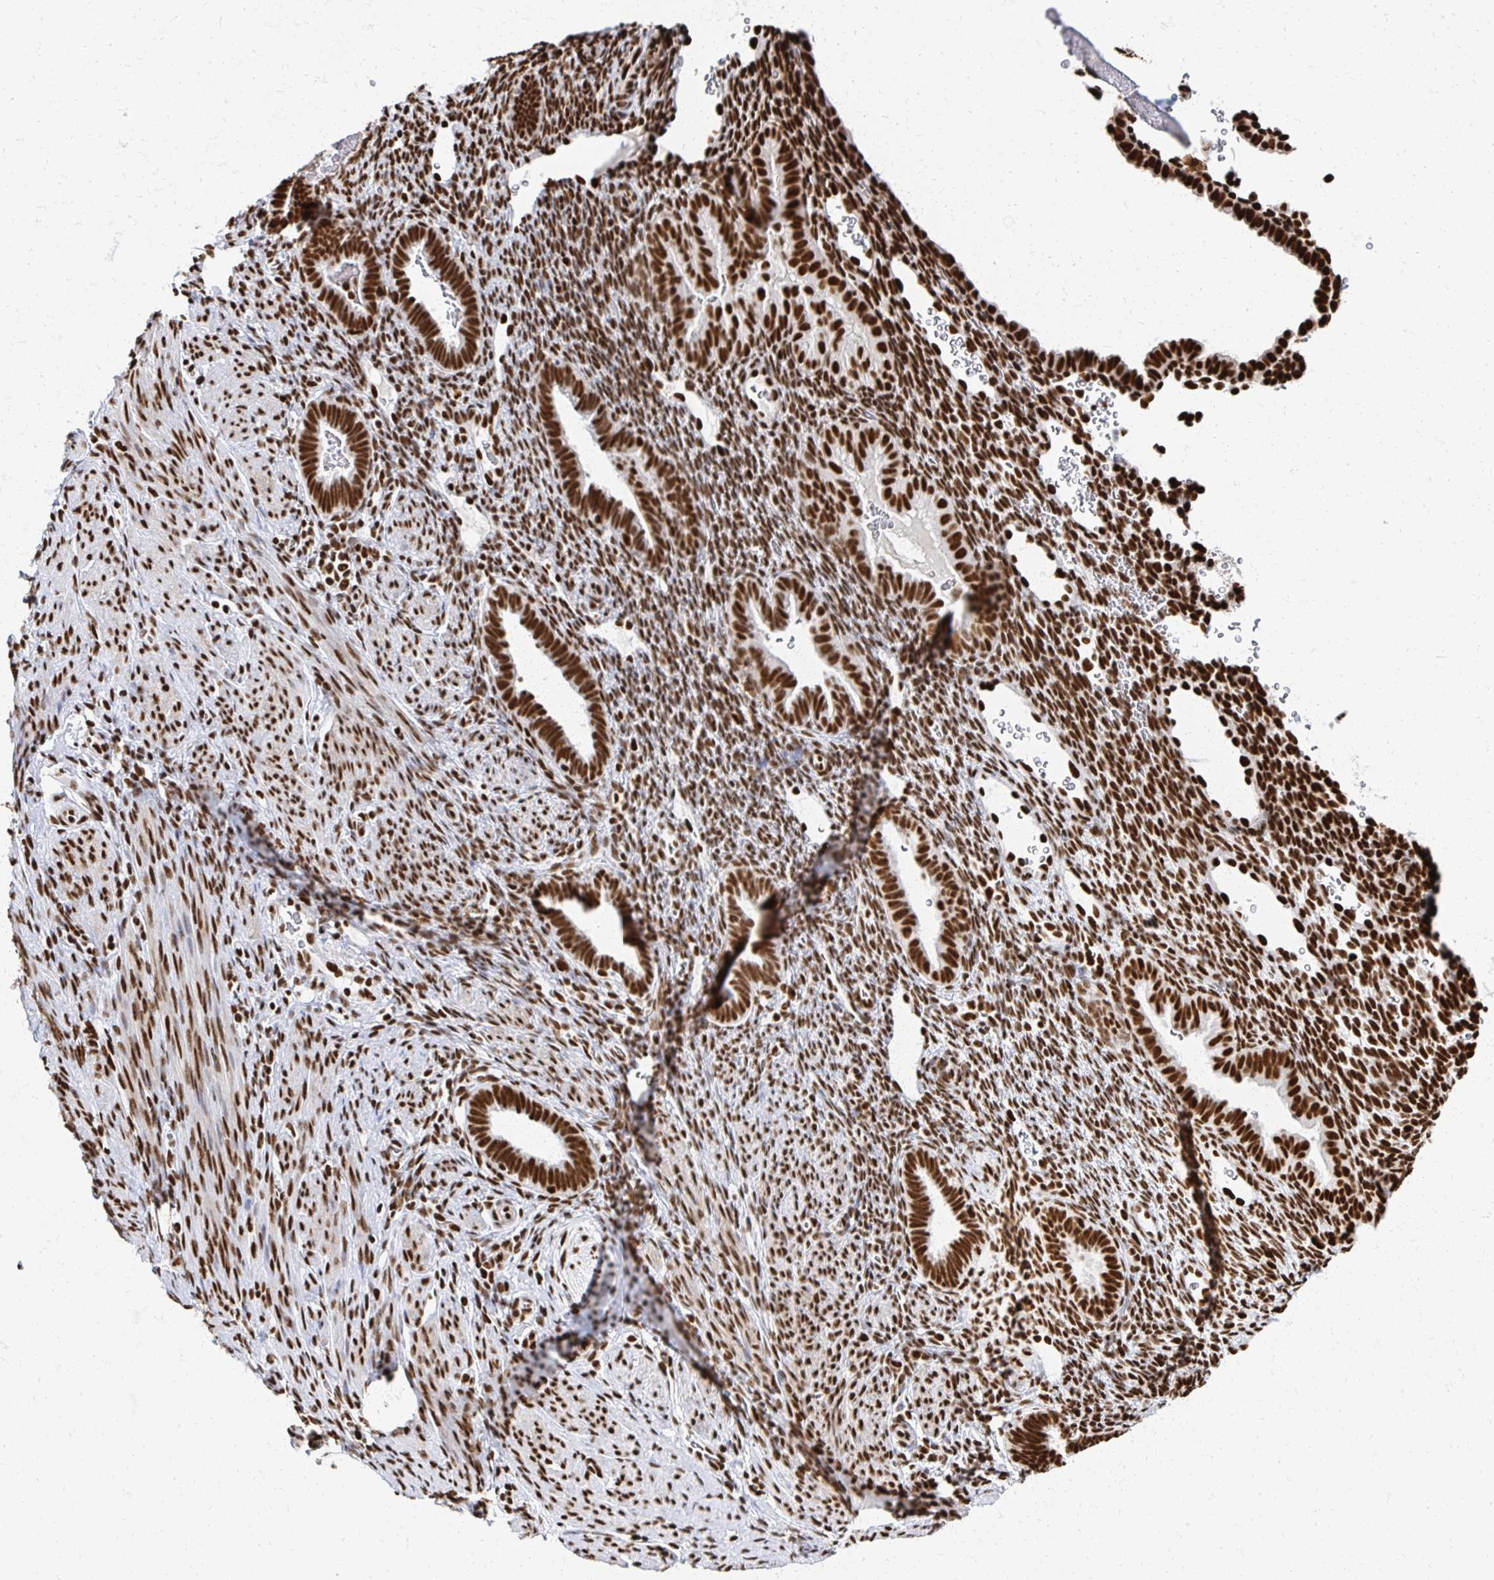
{"staining": {"intensity": "strong", "quantity": ">75%", "location": "nuclear"}, "tissue": "endometrium", "cell_type": "Cells in endometrial stroma", "image_type": "normal", "snomed": [{"axis": "morphology", "description": "Normal tissue, NOS"}, {"axis": "topography", "description": "Endometrium"}], "caption": "A brown stain labels strong nuclear staining of a protein in cells in endometrial stroma of normal human endometrium. (DAB (3,3'-diaminobenzidine) IHC with brightfield microscopy, high magnification).", "gene": "RBBP4", "patient": {"sex": "female", "age": 34}}